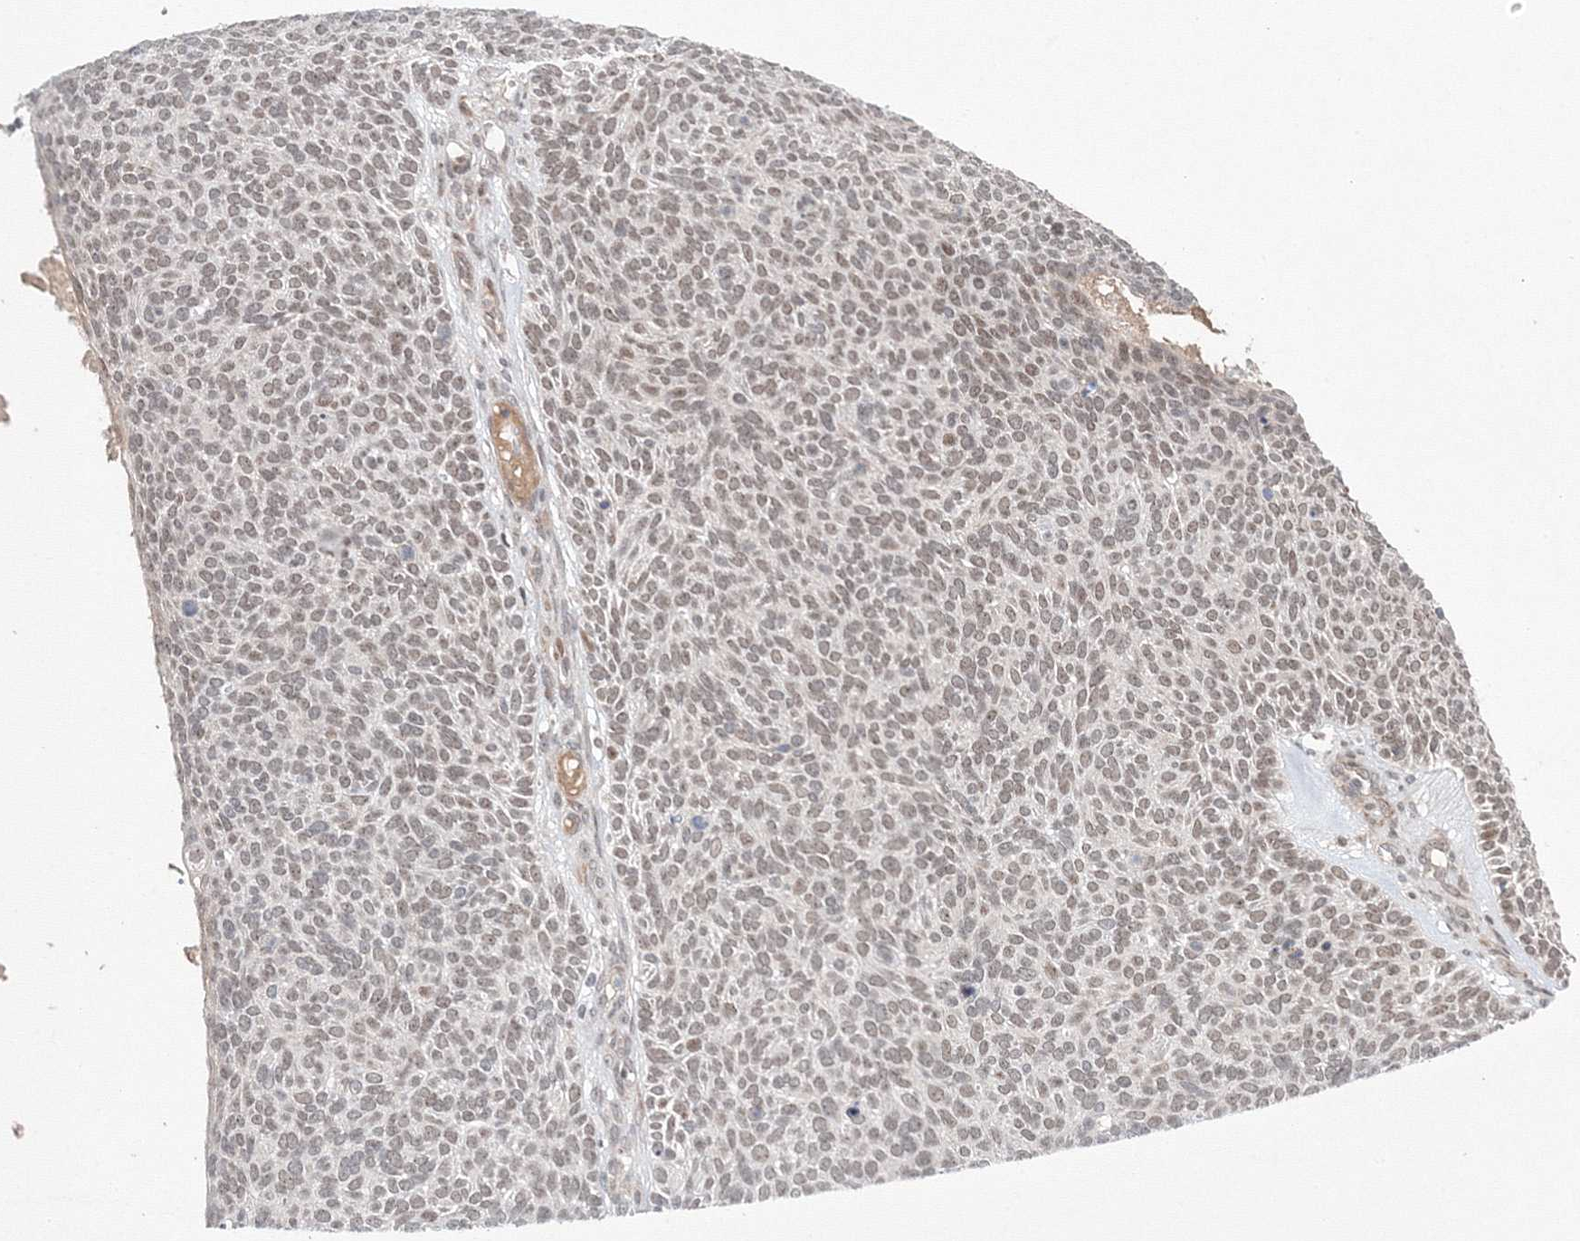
{"staining": {"intensity": "weak", "quantity": "25%-75%", "location": "nuclear"}, "tissue": "skin cancer", "cell_type": "Tumor cells", "image_type": "cancer", "snomed": [{"axis": "morphology", "description": "Squamous cell carcinoma, NOS"}, {"axis": "topography", "description": "Skin"}], "caption": "DAB immunohistochemical staining of human squamous cell carcinoma (skin) demonstrates weak nuclear protein expression in approximately 25%-75% of tumor cells.", "gene": "NOA1", "patient": {"sex": "female", "age": 90}}